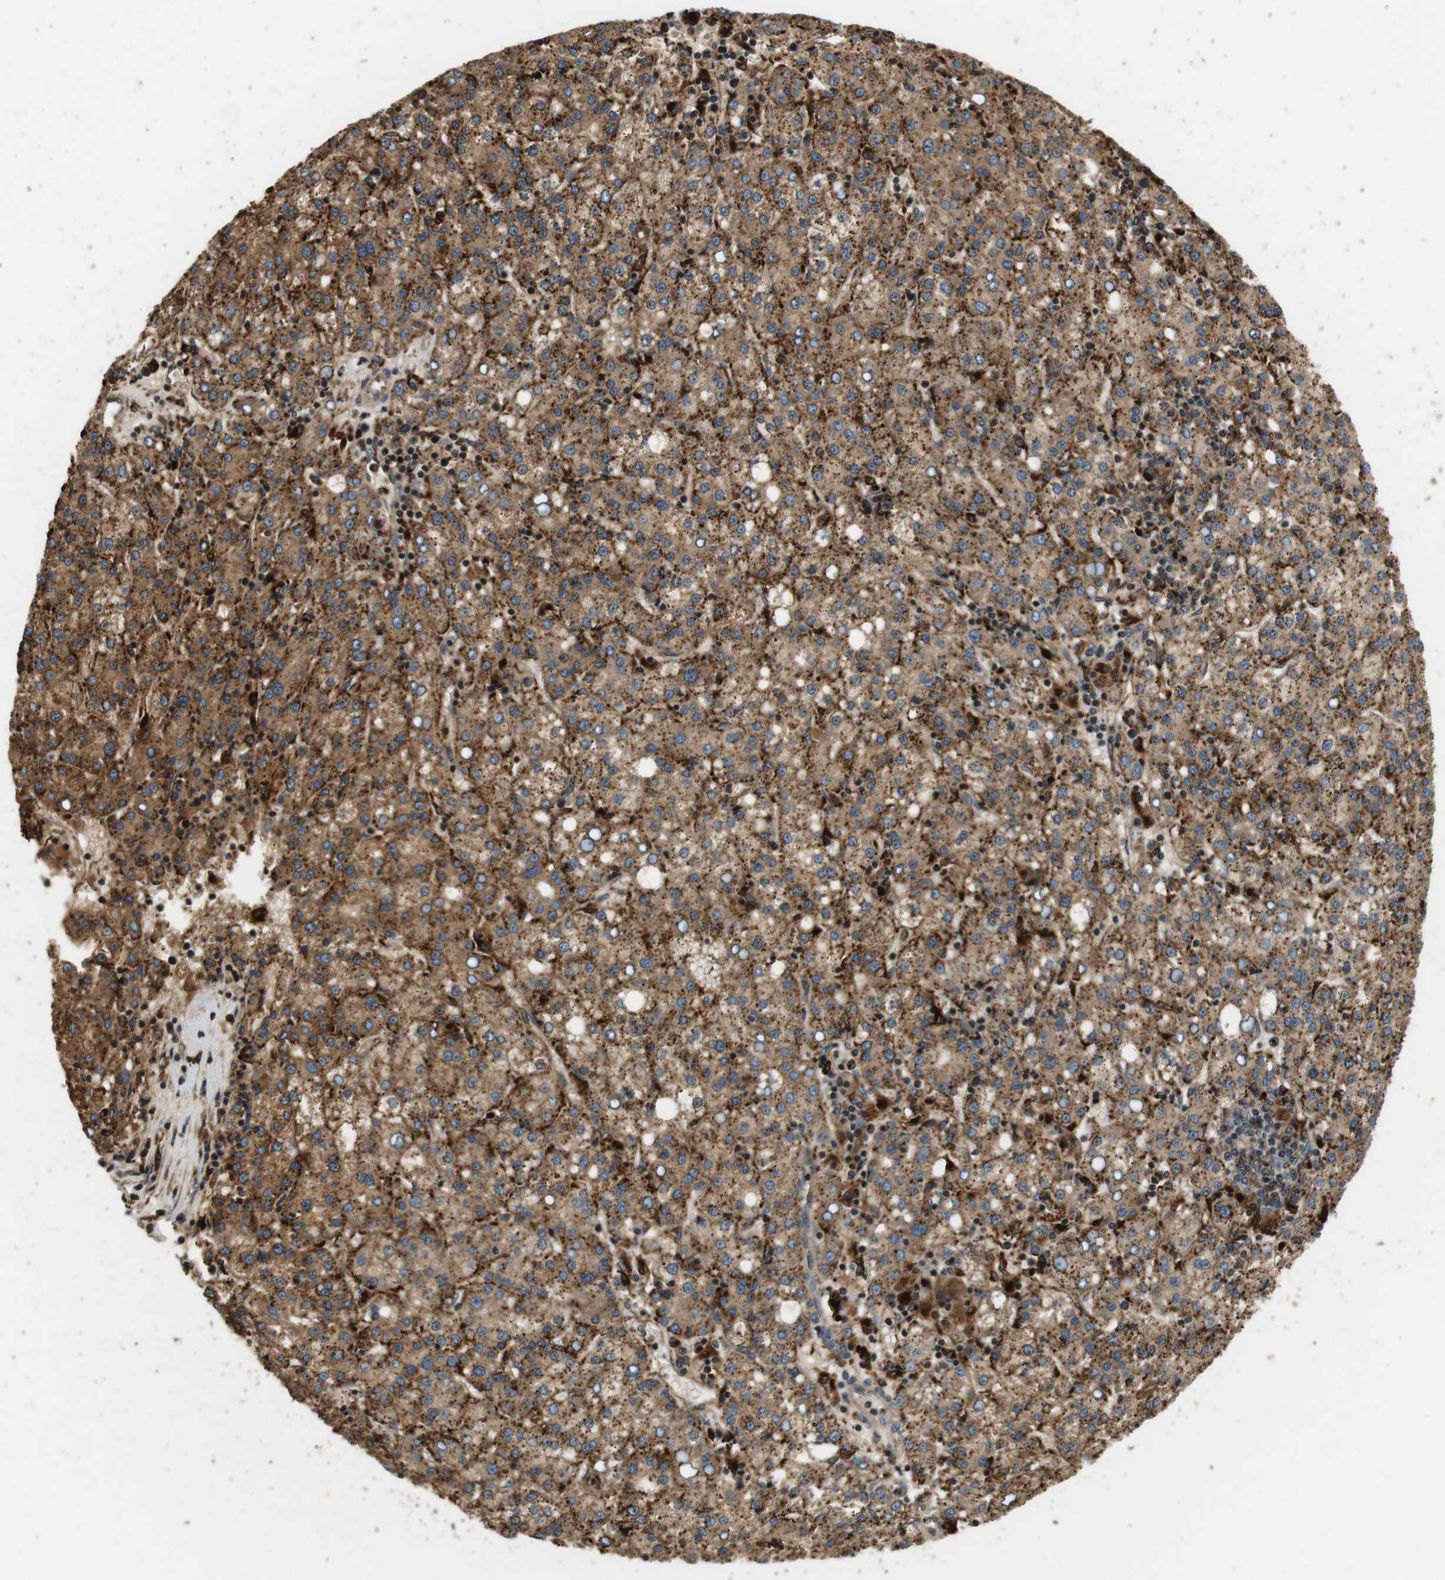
{"staining": {"intensity": "moderate", "quantity": ">75%", "location": "cytoplasmic/membranous"}, "tissue": "liver cancer", "cell_type": "Tumor cells", "image_type": "cancer", "snomed": [{"axis": "morphology", "description": "Carcinoma, Hepatocellular, NOS"}, {"axis": "topography", "description": "Liver"}], "caption": "Immunohistochemical staining of human liver cancer shows medium levels of moderate cytoplasmic/membranous expression in about >75% of tumor cells.", "gene": "TXNRD1", "patient": {"sex": "female", "age": 58}}